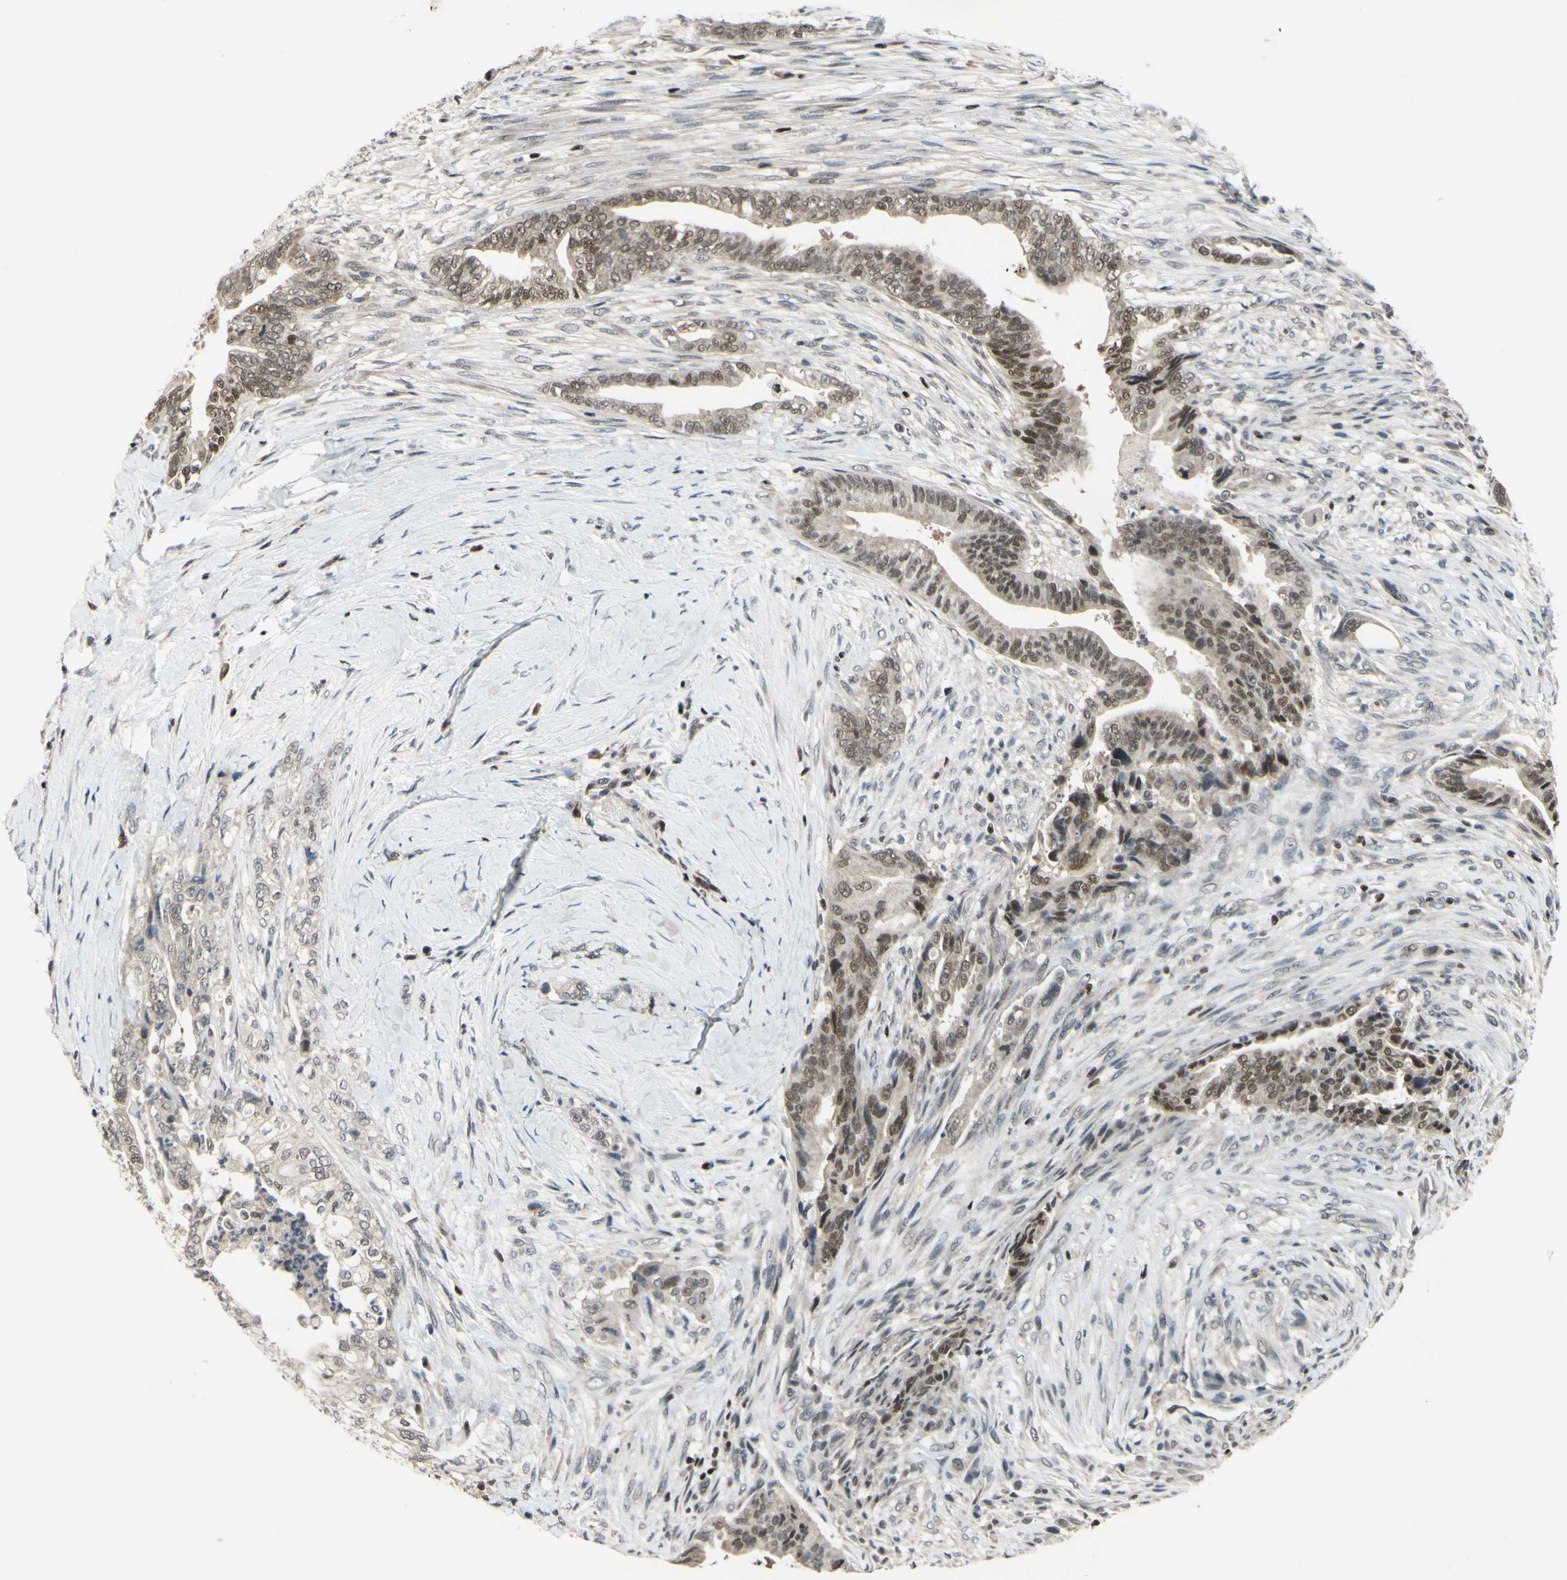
{"staining": {"intensity": "weak", "quantity": ">75%", "location": "cytoplasmic/membranous,nuclear"}, "tissue": "pancreatic cancer", "cell_type": "Tumor cells", "image_type": "cancer", "snomed": [{"axis": "morphology", "description": "Adenocarcinoma, NOS"}, {"axis": "topography", "description": "Pancreas"}], "caption": "Immunohistochemistry (IHC) photomicrograph of human pancreatic cancer (adenocarcinoma) stained for a protein (brown), which exhibits low levels of weak cytoplasmic/membranous and nuclear expression in approximately >75% of tumor cells.", "gene": "SP4", "patient": {"sex": "male", "age": 70}}